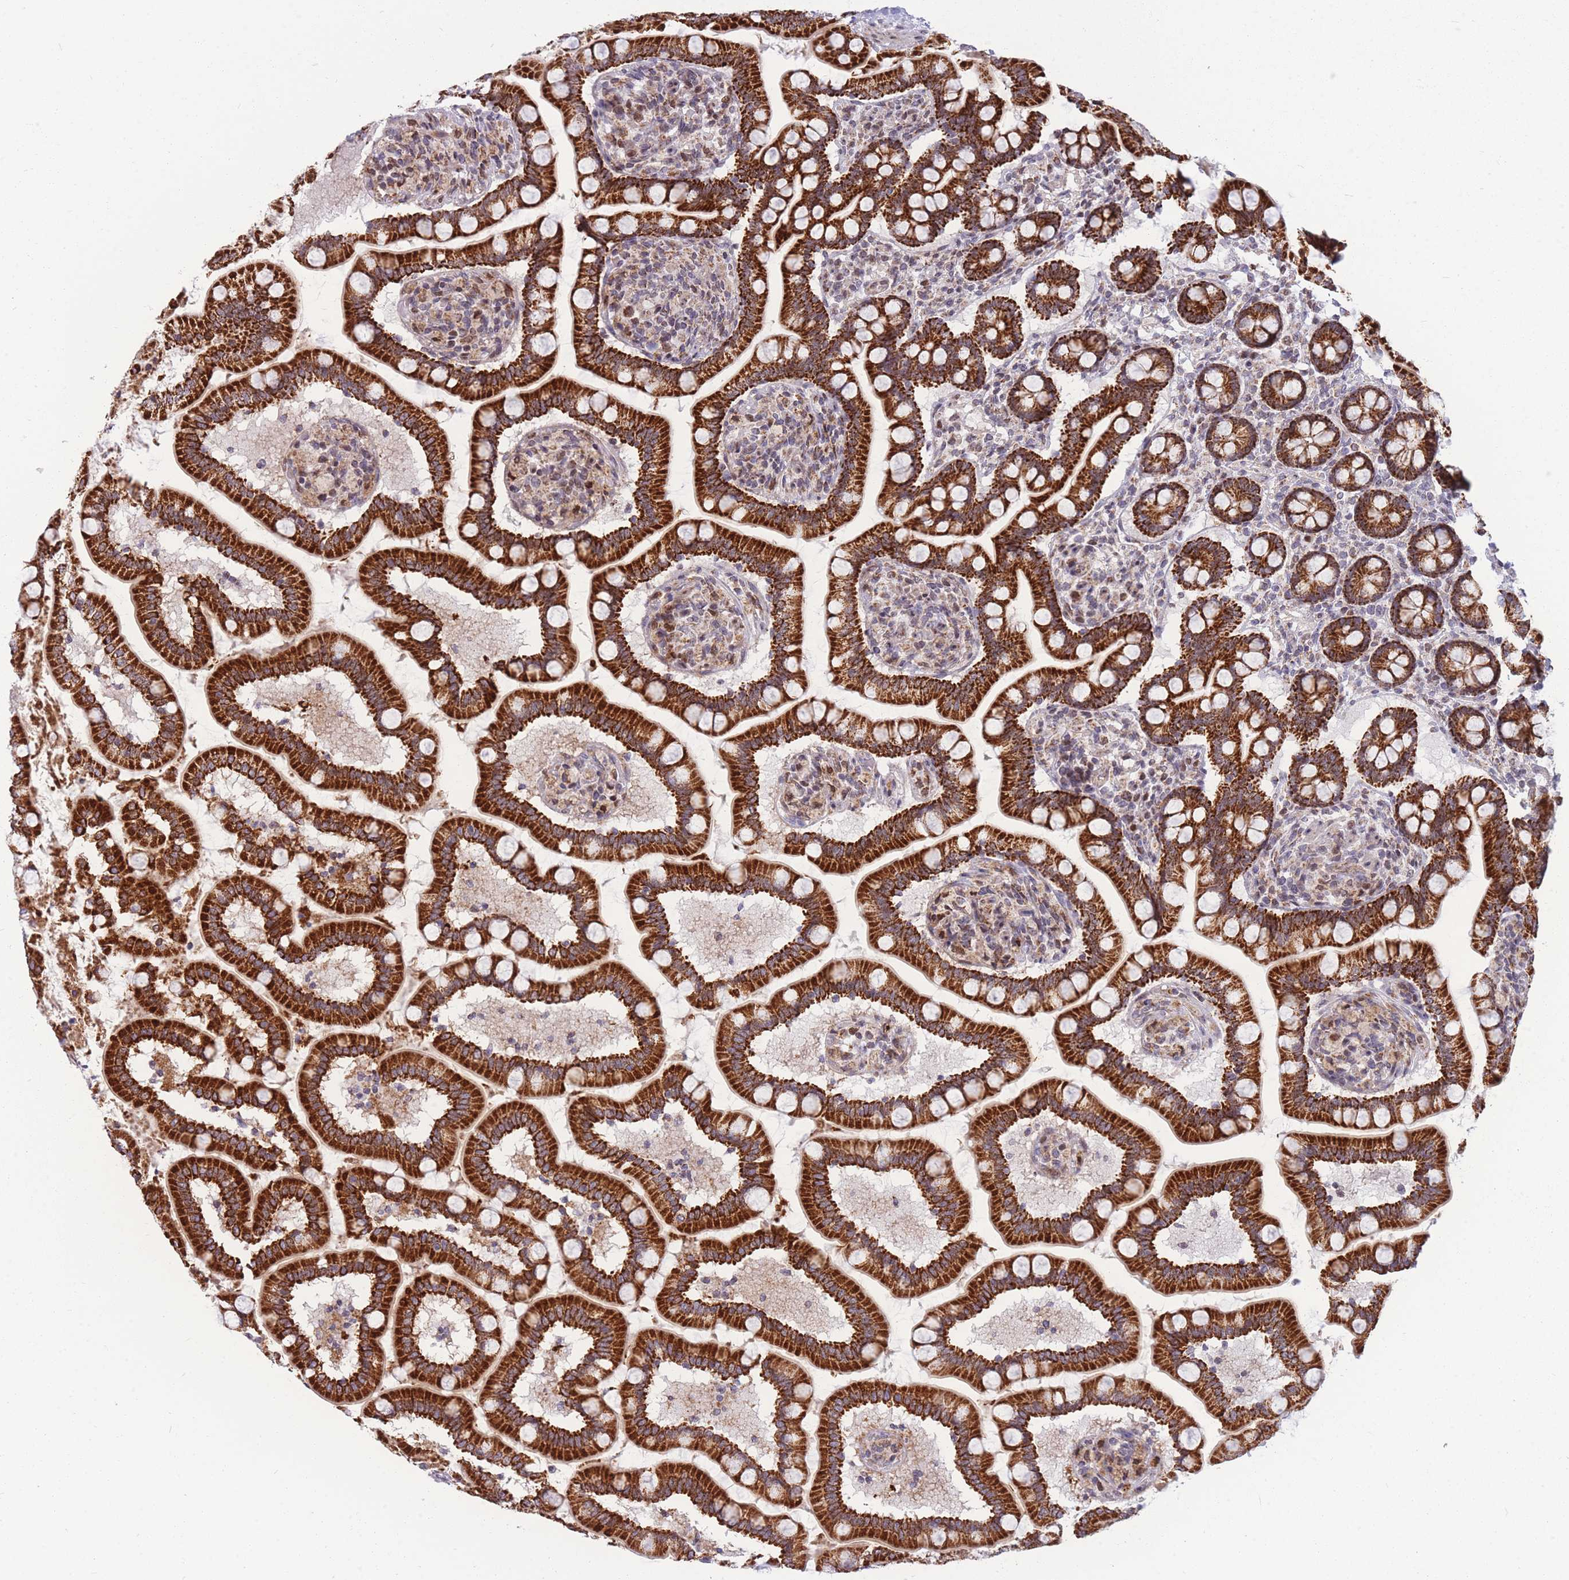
{"staining": {"intensity": "strong", "quantity": ">75%", "location": "cytoplasmic/membranous"}, "tissue": "small intestine", "cell_type": "Glandular cells", "image_type": "normal", "snomed": [{"axis": "morphology", "description": "Normal tissue, NOS"}, {"axis": "topography", "description": "Small intestine"}], "caption": "The immunohistochemical stain highlights strong cytoplasmic/membranous expression in glandular cells of normal small intestine. The staining was performed using DAB (3,3'-diaminobenzidine) to visualize the protein expression in brown, while the nuclei were stained in blue with hematoxylin (Magnification: 20x).", "gene": "HSPE1", "patient": {"sex": "female", "age": 64}}